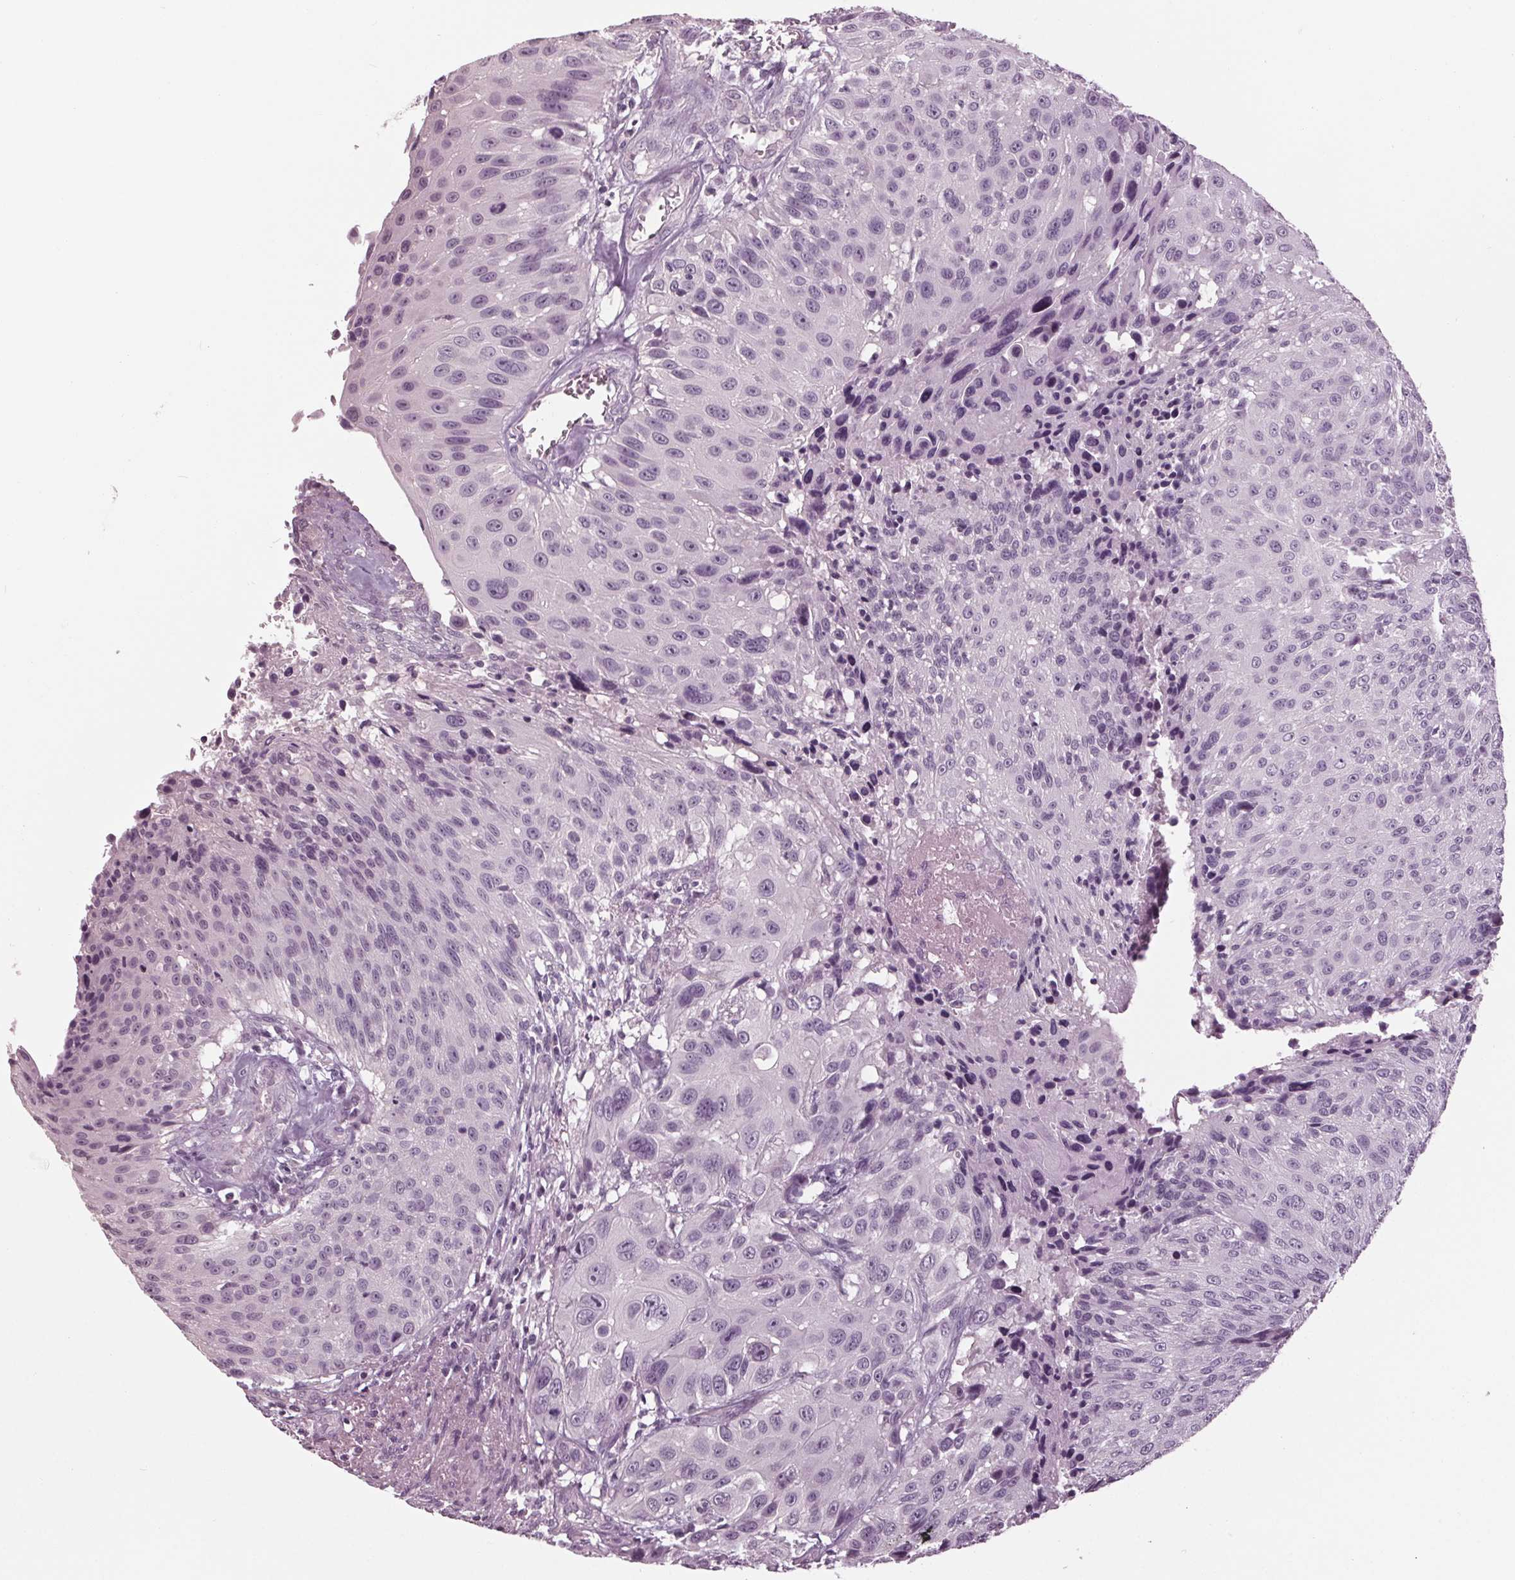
{"staining": {"intensity": "negative", "quantity": "none", "location": "none"}, "tissue": "urothelial cancer", "cell_type": "Tumor cells", "image_type": "cancer", "snomed": [{"axis": "morphology", "description": "Urothelial carcinoma, NOS"}, {"axis": "topography", "description": "Urinary bladder"}], "caption": "This is a micrograph of IHC staining of transitional cell carcinoma, which shows no expression in tumor cells.", "gene": "TNNC2", "patient": {"sex": "male", "age": 55}}